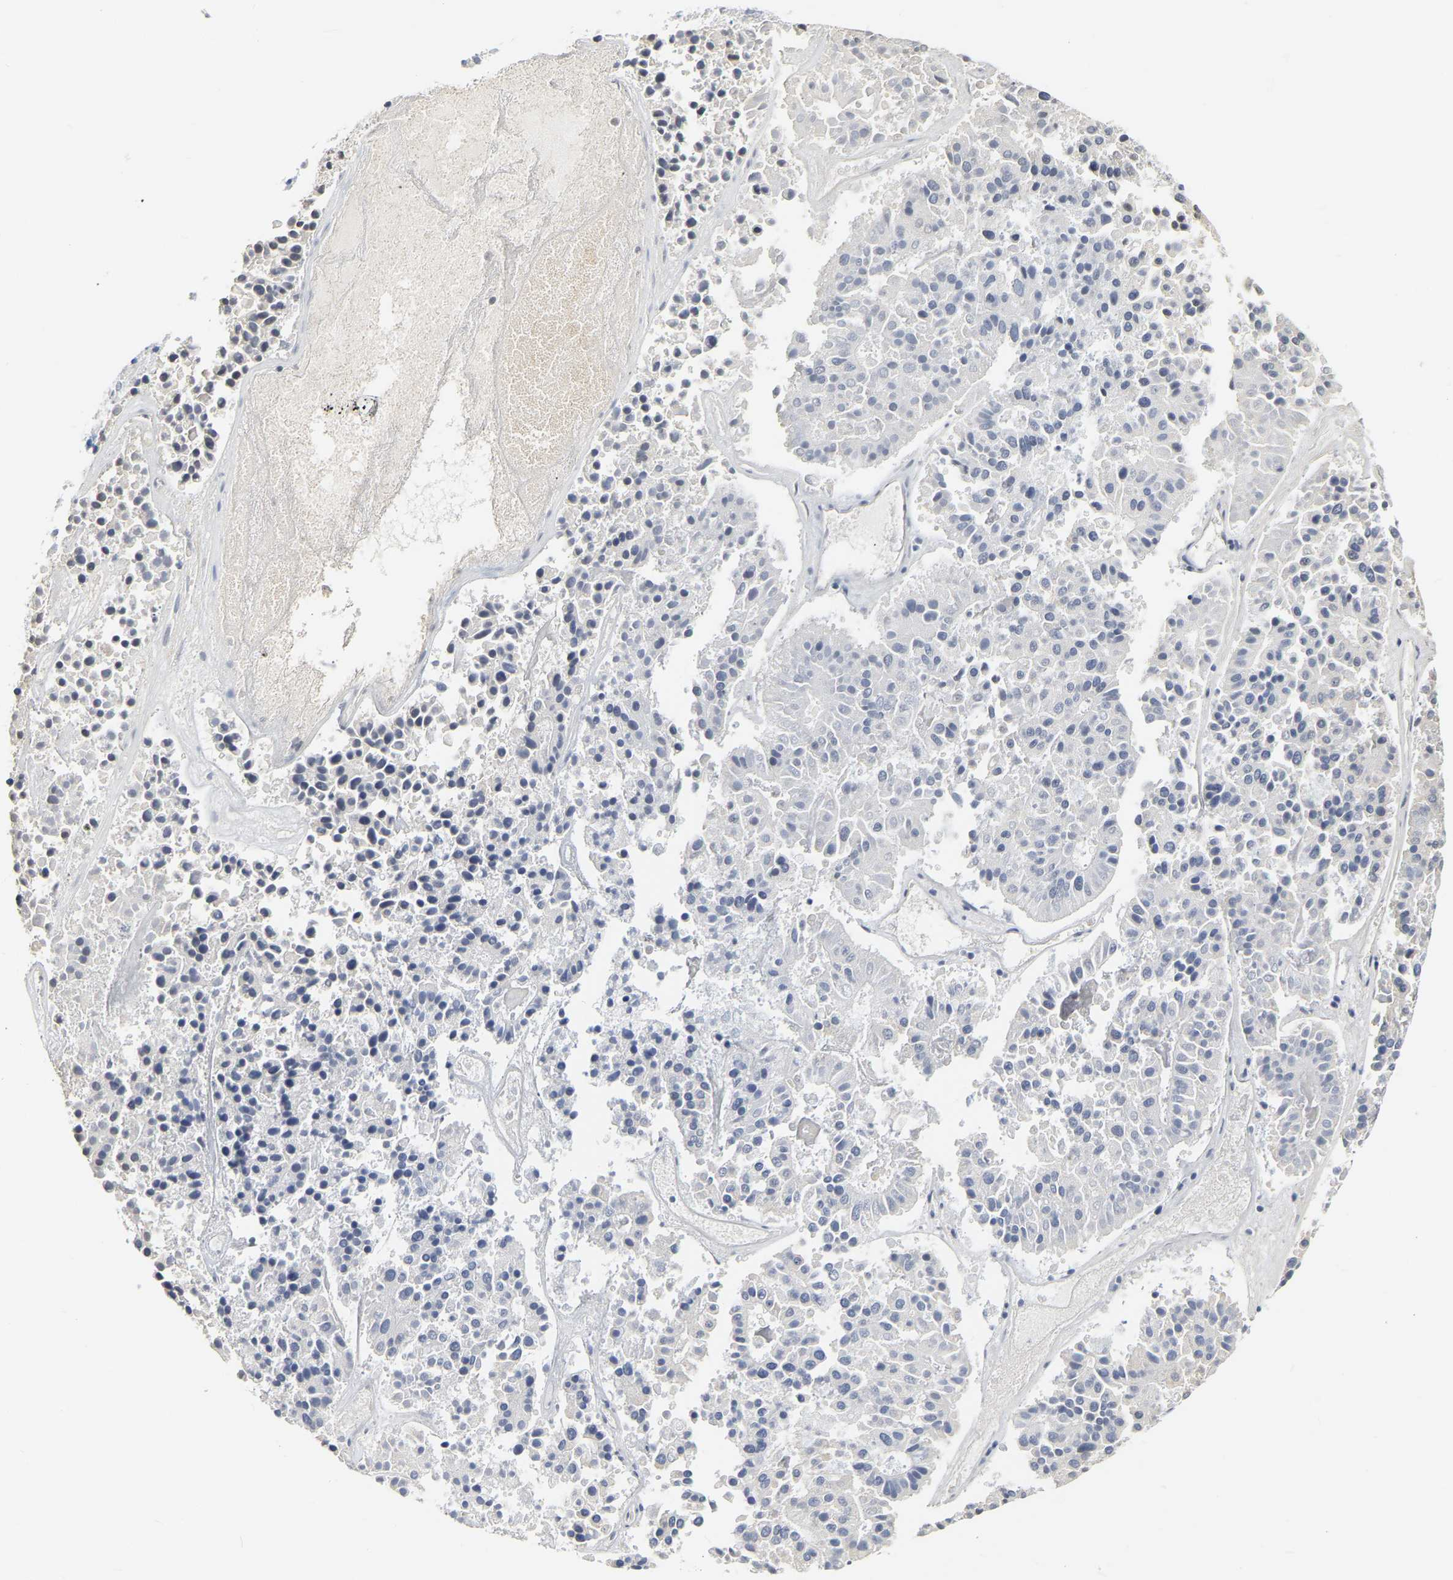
{"staining": {"intensity": "negative", "quantity": "none", "location": "none"}, "tissue": "pancreatic cancer", "cell_type": "Tumor cells", "image_type": "cancer", "snomed": [{"axis": "morphology", "description": "Adenocarcinoma, NOS"}, {"axis": "topography", "description": "Pancreas"}], "caption": "A high-resolution photomicrograph shows immunohistochemistry staining of adenocarcinoma (pancreatic), which exhibits no significant staining in tumor cells.", "gene": "GNAS", "patient": {"sex": "male", "age": 50}}